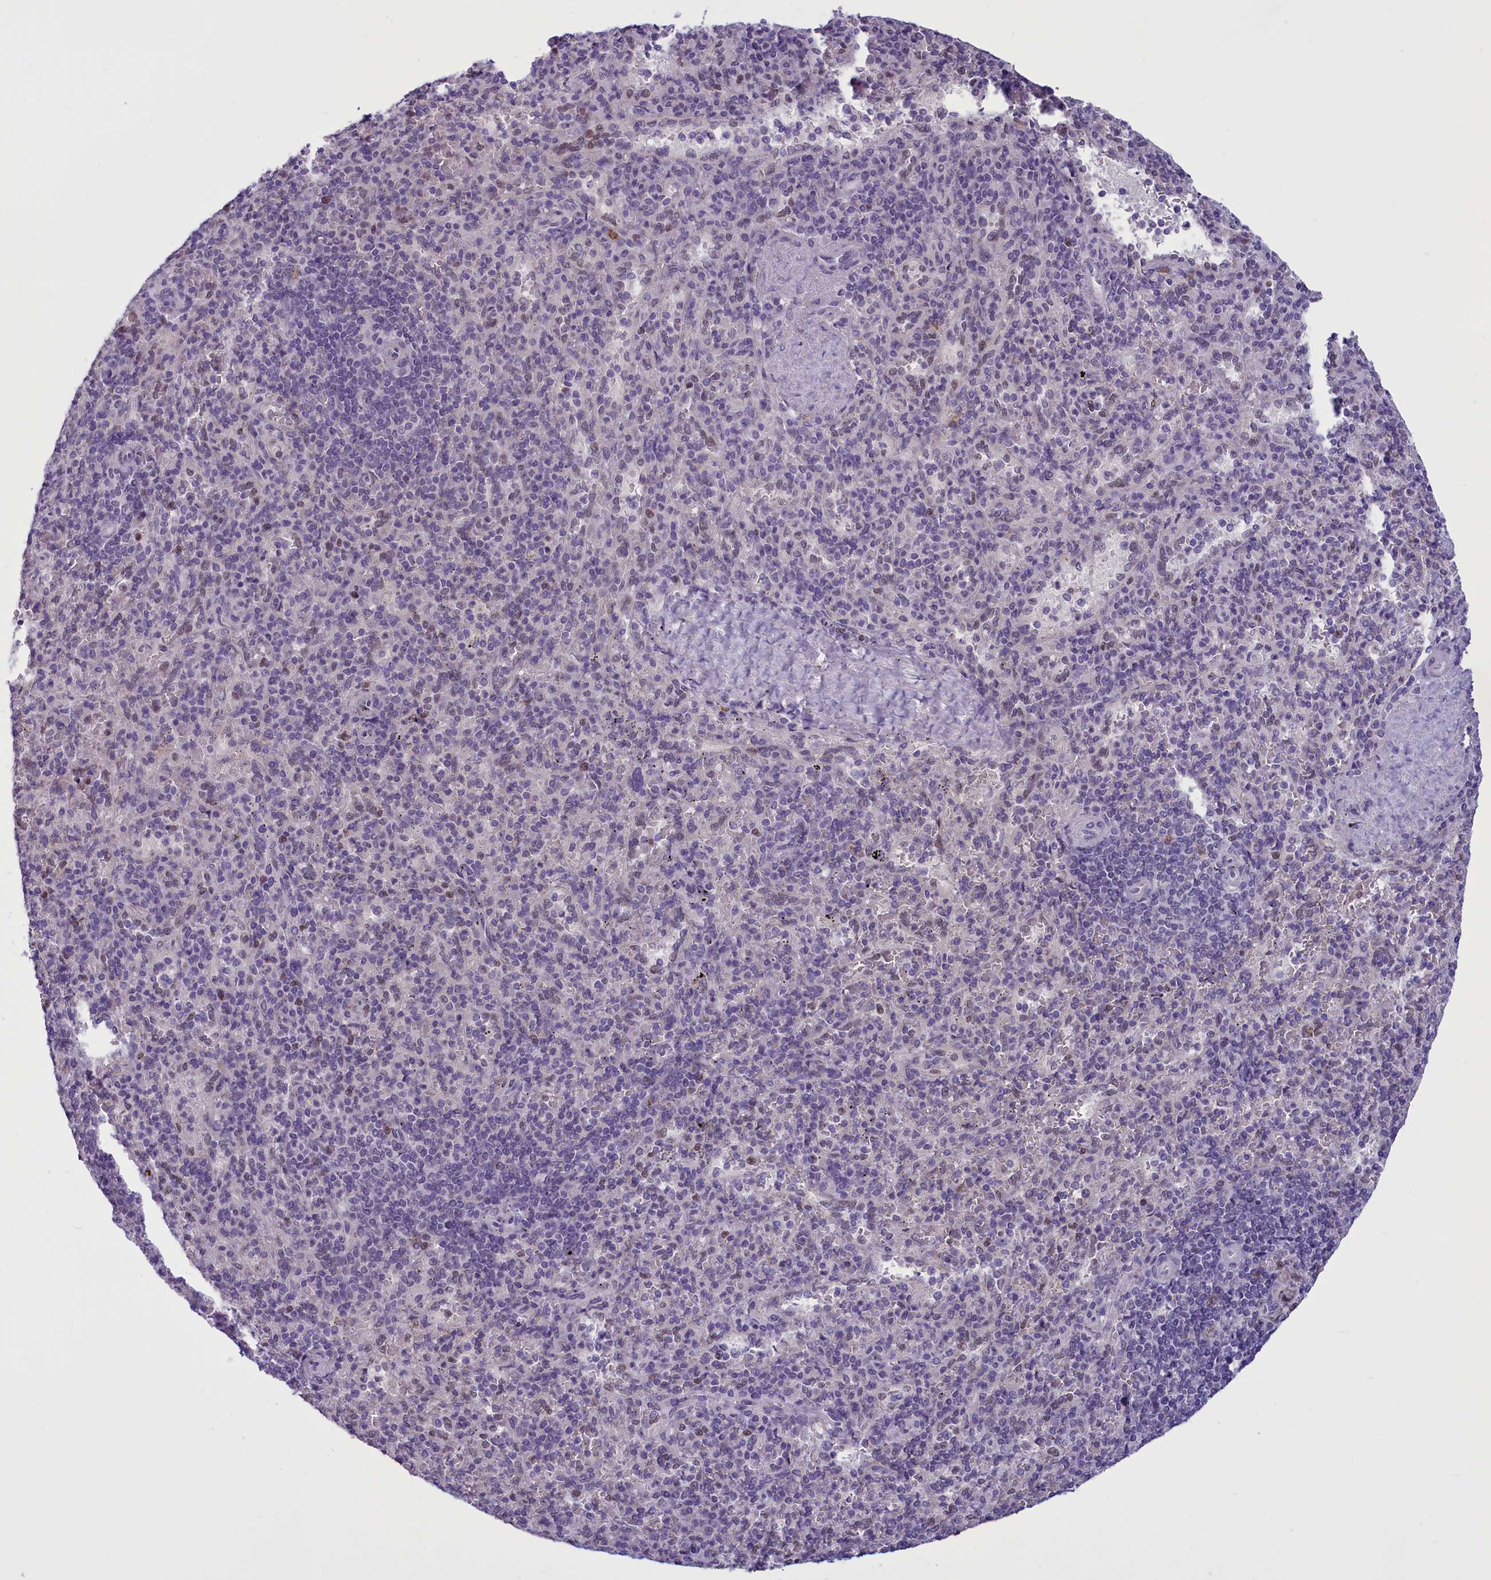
{"staining": {"intensity": "negative", "quantity": "none", "location": "none"}, "tissue": "spleen", "cell_type": "Cells in red pulp", "image_type": "normal", "snomed": [{"axis": "morphology", "description": "Normal tissue, NOS"}, {"axis": "topography", "description": "Spleen"}], "caption": "Cells in red pulp show no significant expression in benign spleen.", "gene": "ELOA2", "patient": {"sex": "male", "age": 82}}